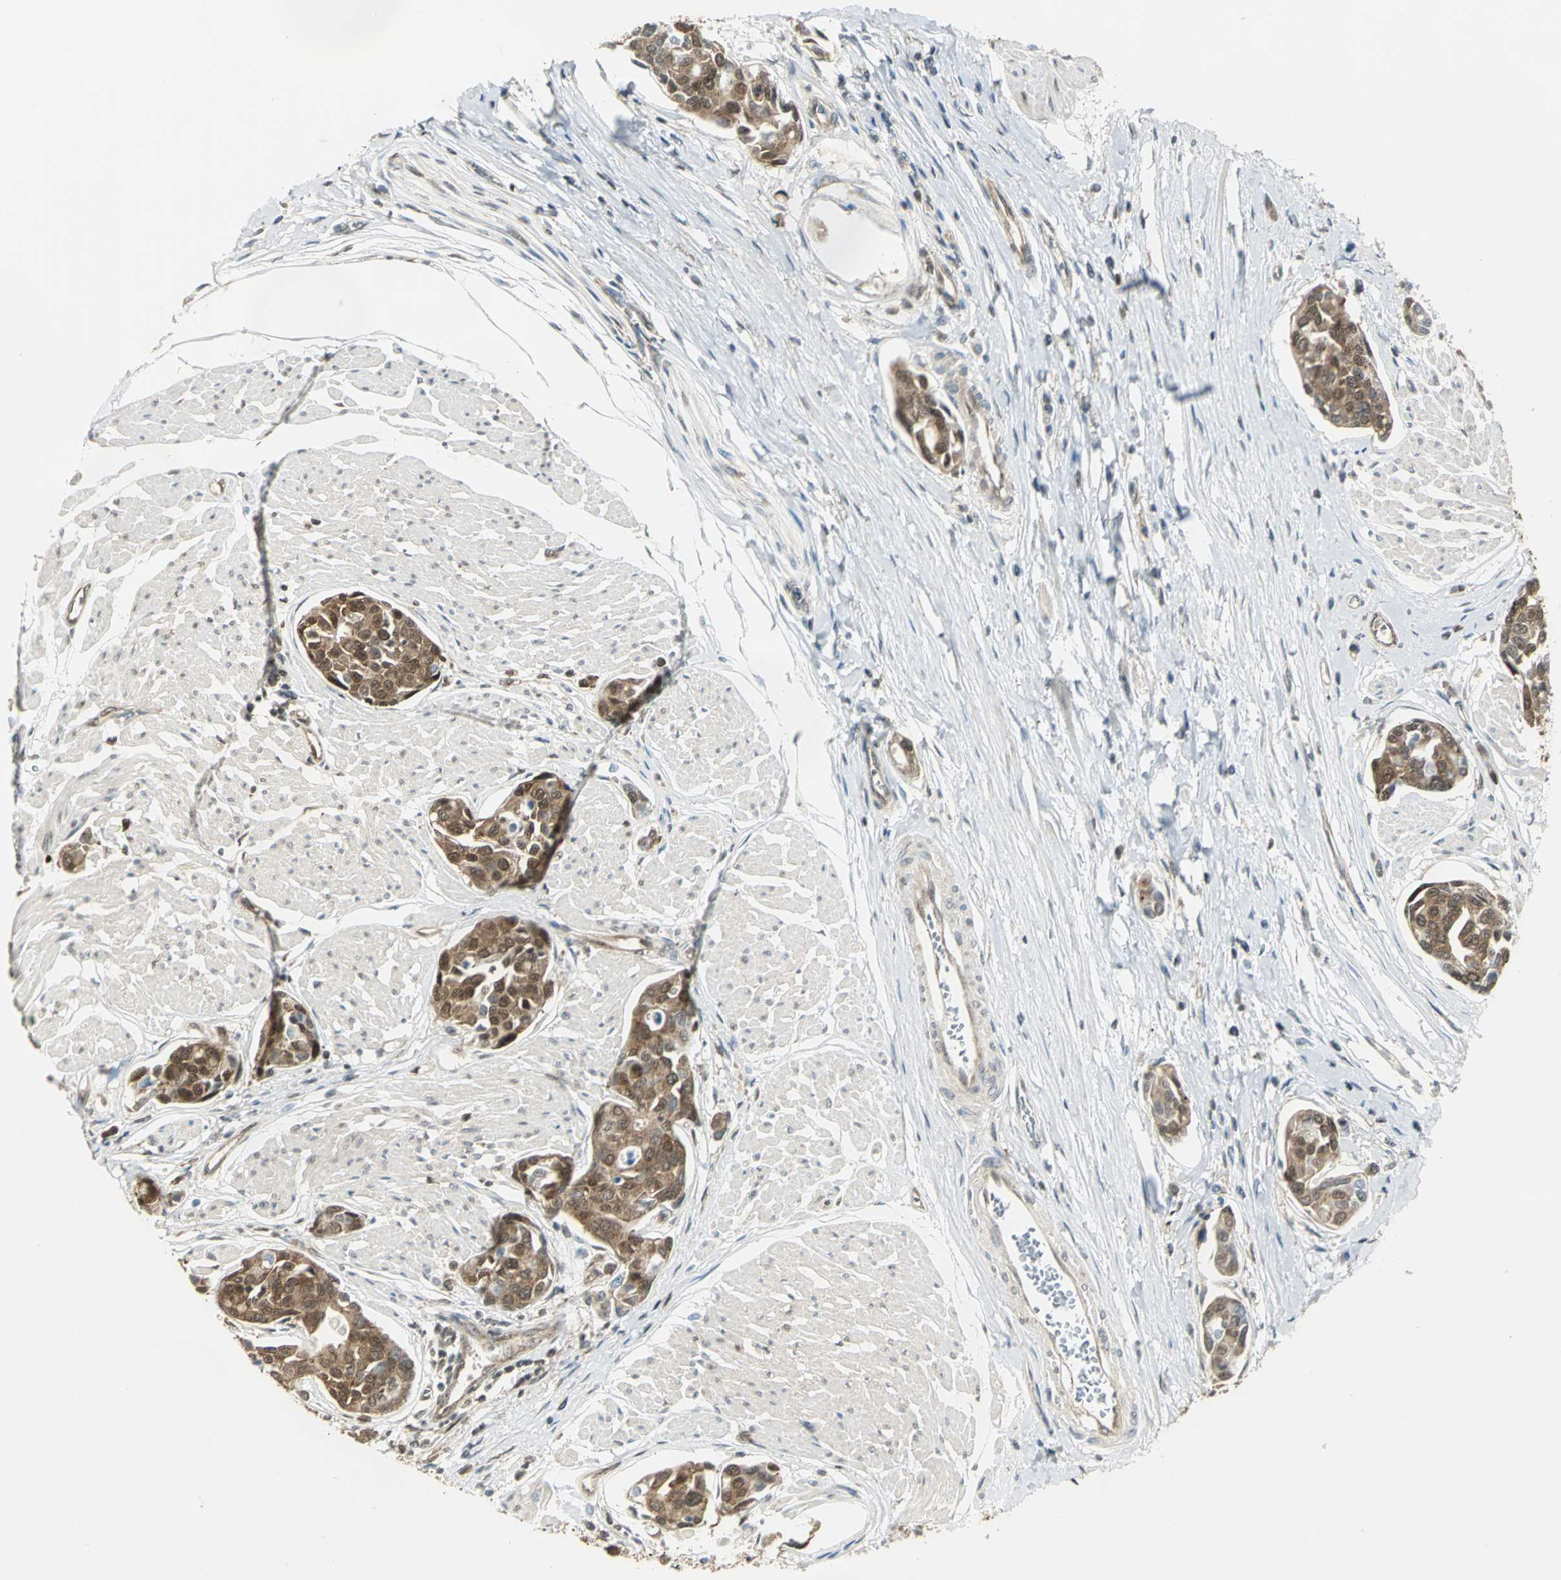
{"staining": {"intensity": "strong", "quantity": ">75%", "location": "cytoplasmic/membranous,nuclear"}, "tissue": "urothelial cancer", "cell_type": "Tumor cells", "image_type": "cancer", "snomed": [{"axis": "morphology", "description": "Urothelial carcinoma, High grade"}, {"axis": "topography", "description": "Urinary bladder"}], "caption": "A photomicrograph of high-grade urothelial carcinoma stained for a protein exhibits strong cytoplasmic/membranous and nuclear brown staining in tumor cells.", "gene": "DDX5", "patient": {"sex": "male", "age": 78}}